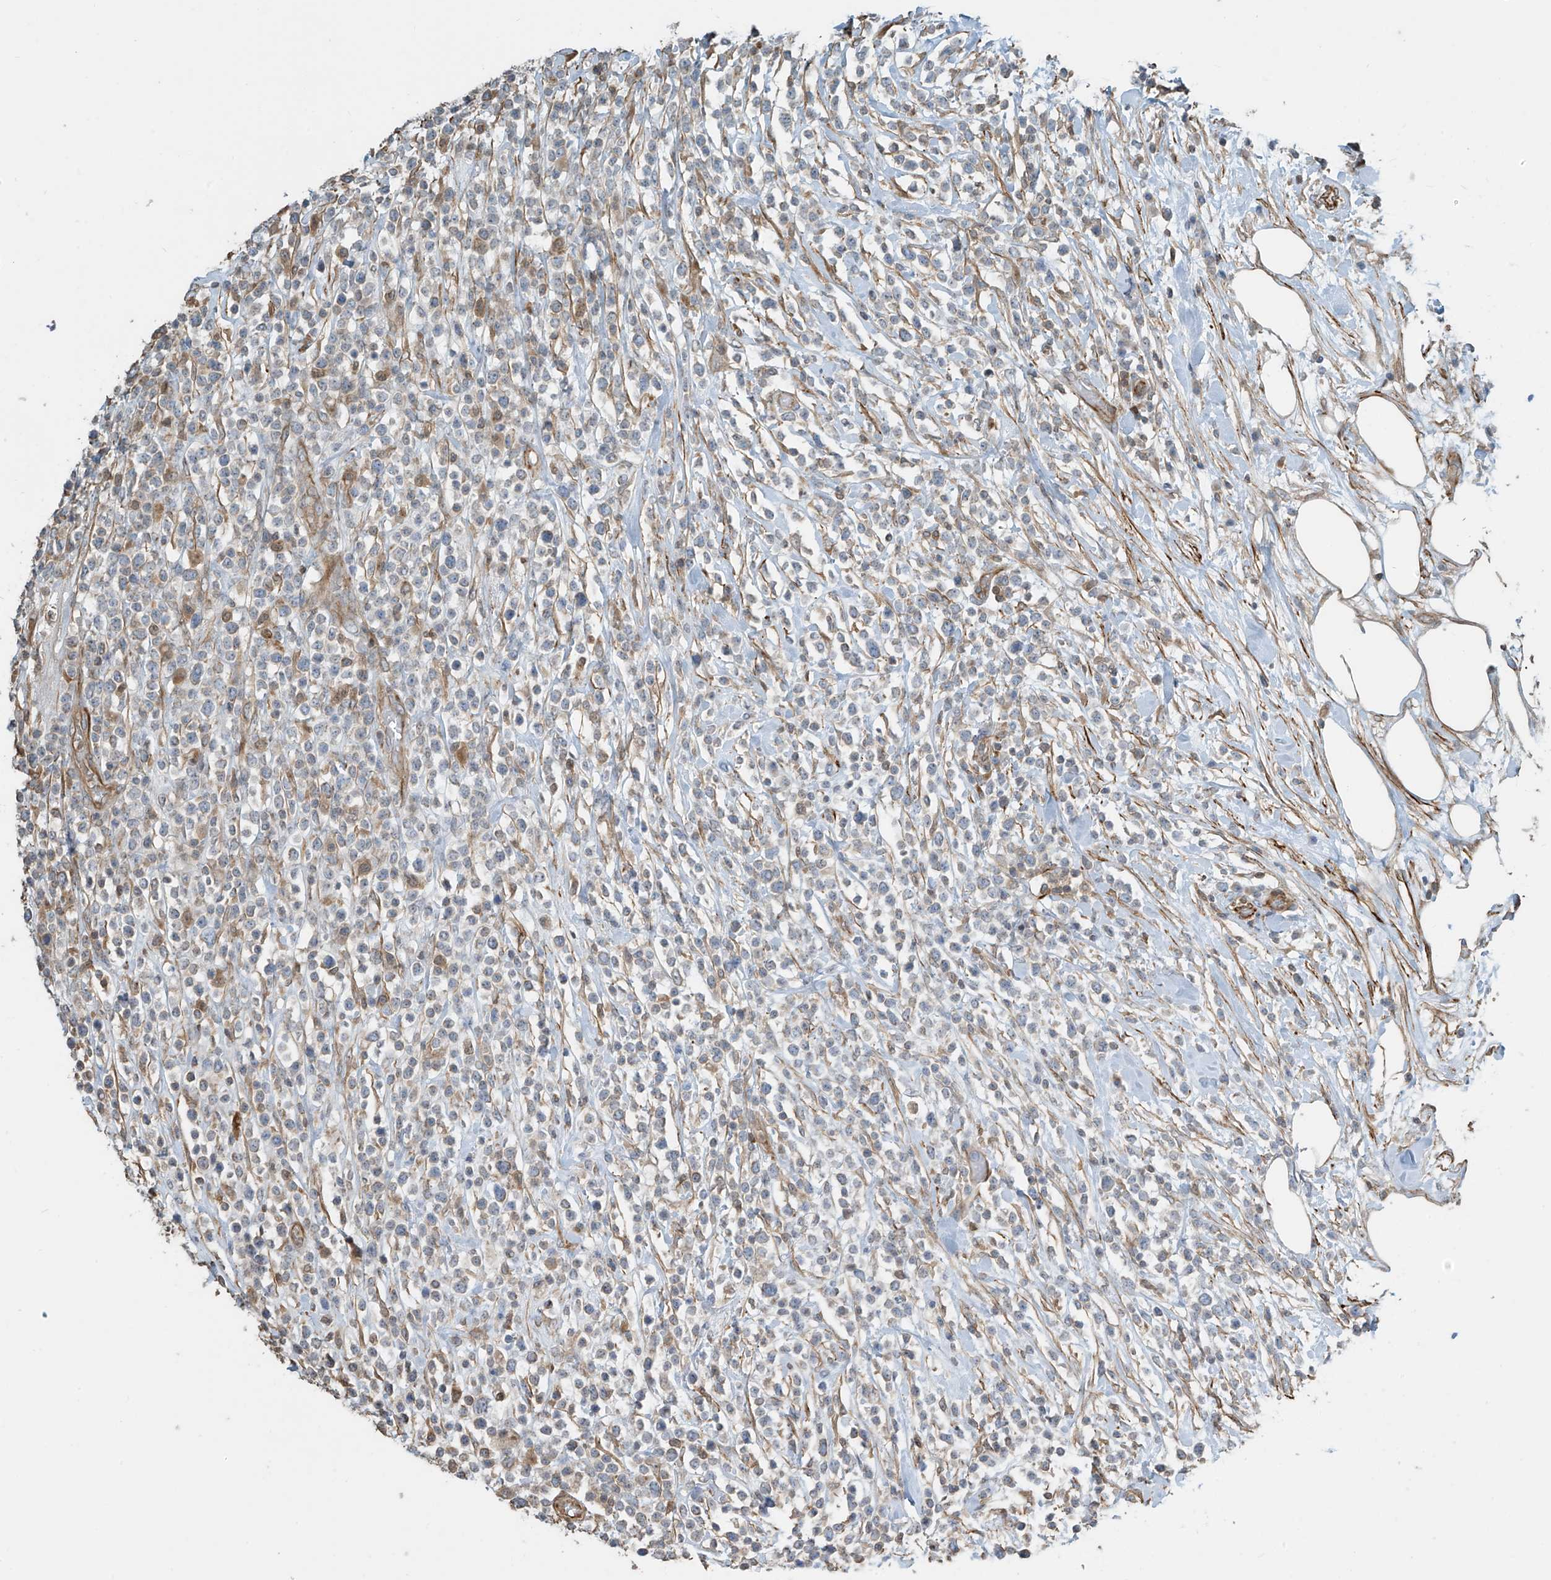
{"staining": {"intensity": "weak", "quantity": "<25%", "location": "cytoplasmic/membranous"}, "tissue": "lymphoma", "cell_type": "Tumor cells", "image_type": "cancer", "snomed": [{"axis": "morphology", "description": "Malignant lymphoma, non-Hodgkin's type, High grade"}, {"axis": "topography", "description": "Colon"}], "caption": "Immunohistochemistry (IHC) micrograph of neoplastic tissue: human malignant lymphoma, non-Hodgkin's type (high-grade) stained with DAB (3,3'-diaminobenzidine) demonstrates no significant protein expression in tumor cells. (DAB (3,3'-diaminobenzidine) immunohistochemistry with hematoxylin counter stain).", "gene": "SH3BGRL3", "patient": {"sex": "female", "age": 53}}